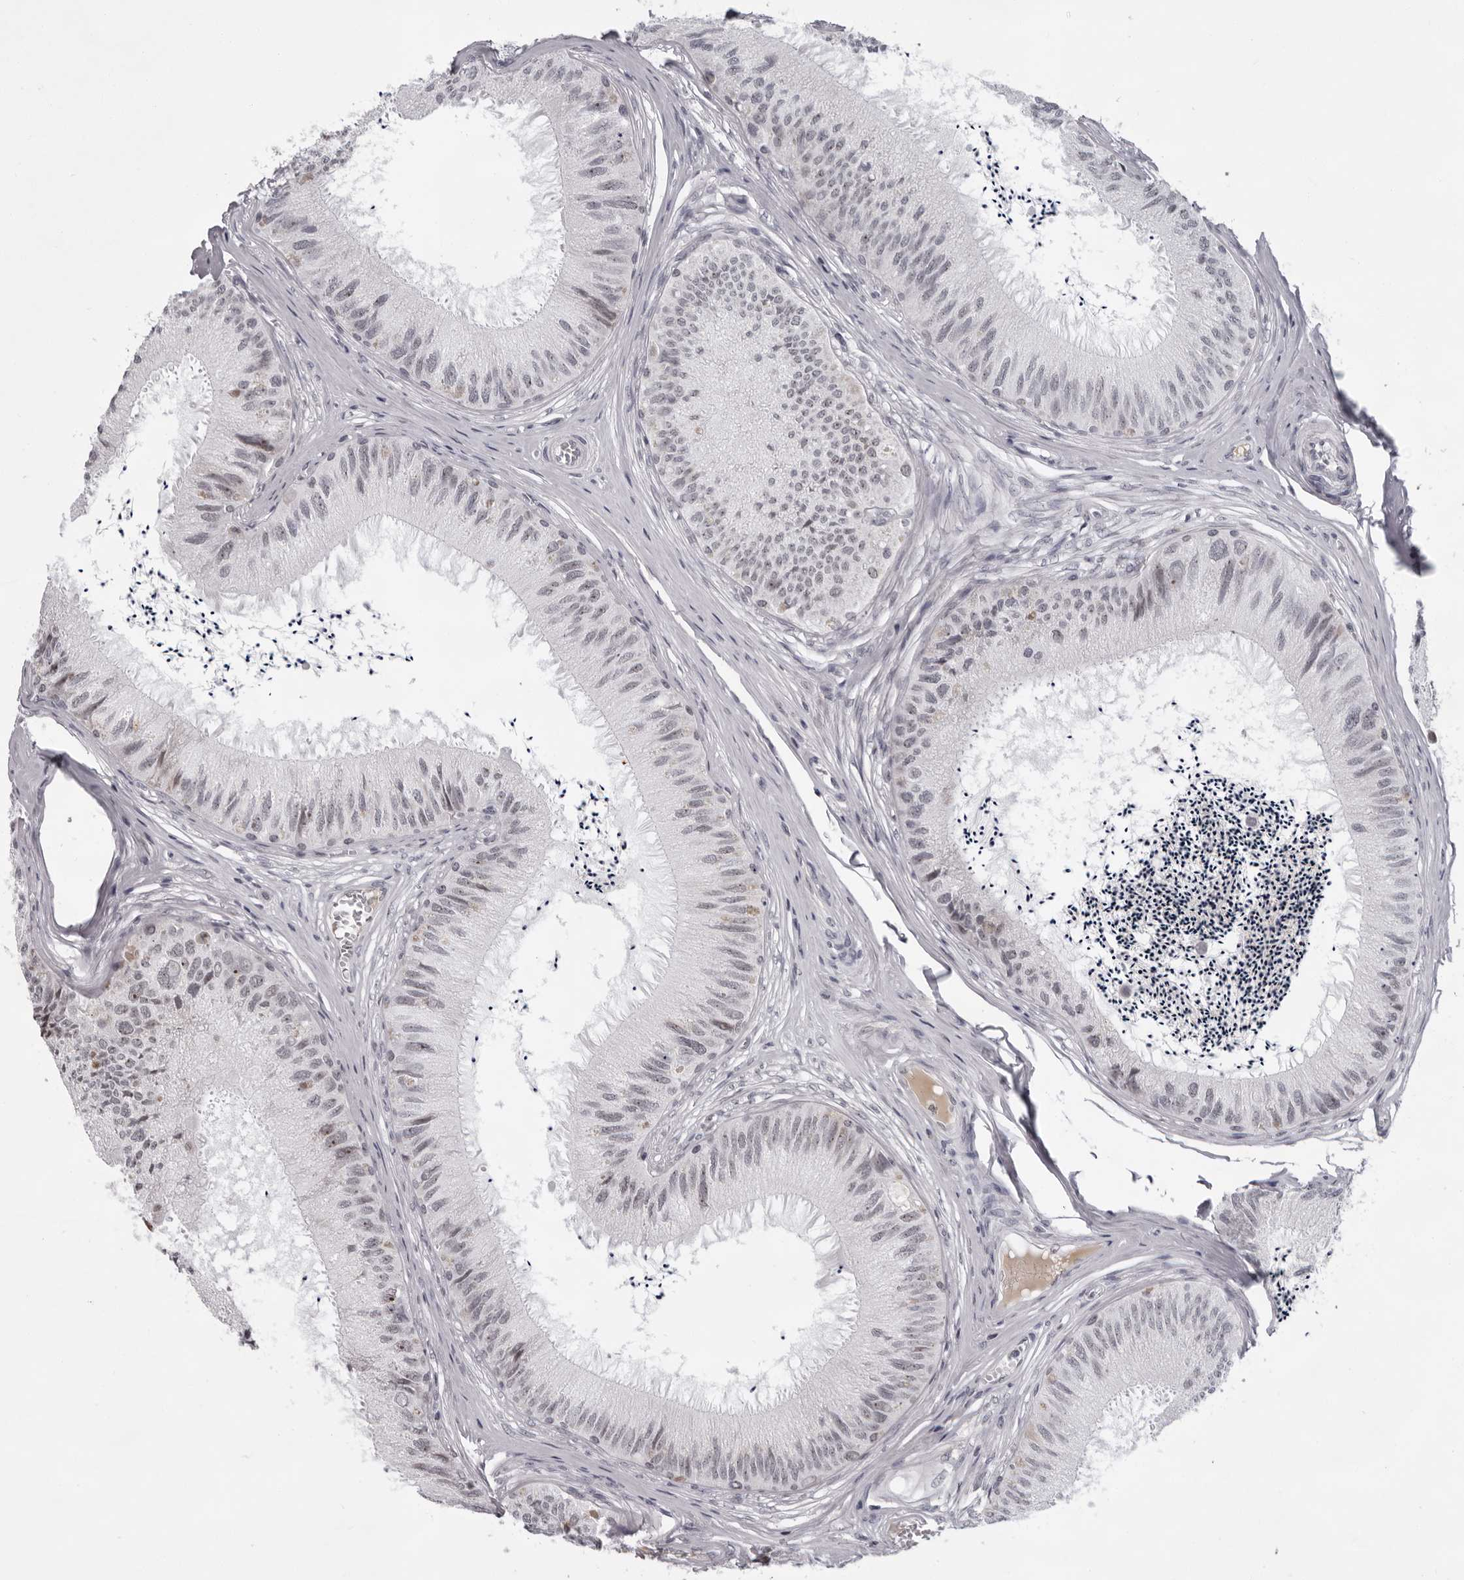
{"staining": {"intensity": "moderate", "quantity": "25%-75%", "location": "nuclear"}, "tissue": "epididymis", "cell_type": "Glandular cells", "image_type": "normal", "snomed": [{"axis": "morphology", "description": "Normal tissue, NOS"}, {"axis": "topography", "description": "Epididymis"}], "caption": "Protein staining shows moderate nuclear expression in about 25%-75% of glandular cells in normal epididymis. (Stains: DAB (3,3'-diaminobenzidine) in brown, nuclei in blue, Microscopy: brightfield microscopy at high magnification).", "gene": "EXOSC10", "patient": {"sex": "male", "age": 79}}